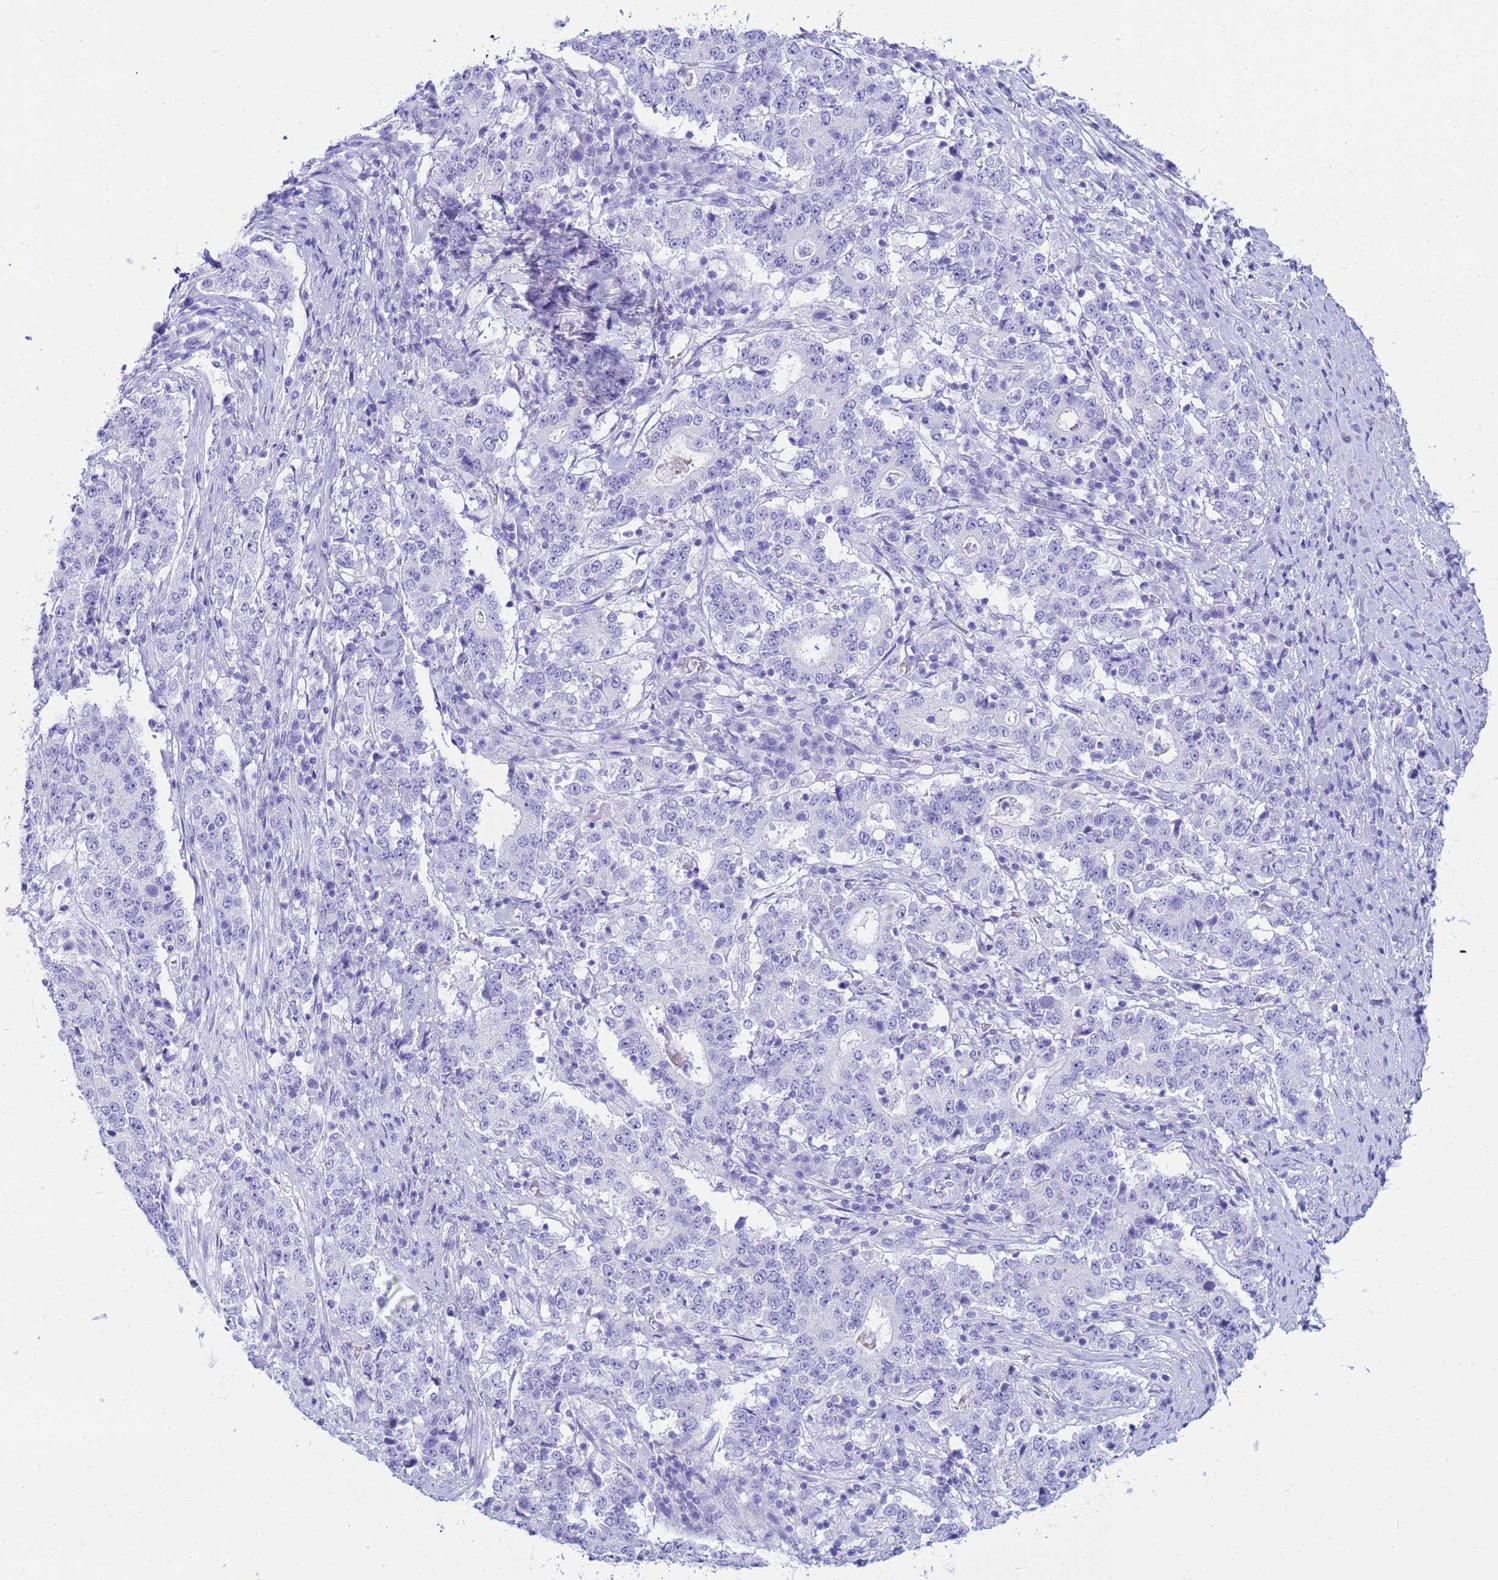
{"staining": {"intensity": "negative", "quantity": "none", "location": "none"}, "tissue": "stomach cancer", "cell_type": "Tumor cells", "image_type": "cancer", "snomed": [{"axis": "morphology", "description": "Adenocarcinoma, NOS"}, {"axis": "topography", "description": "Stomach"}], "caption": "A high-resolution micrograph shows immunohistochemistry staining of adenocarcinoma (stomach), which demonstrates no significant expression in tumor cells.", "gene": "AQP12A", "patient": {"sex": "male", "age": 59}}